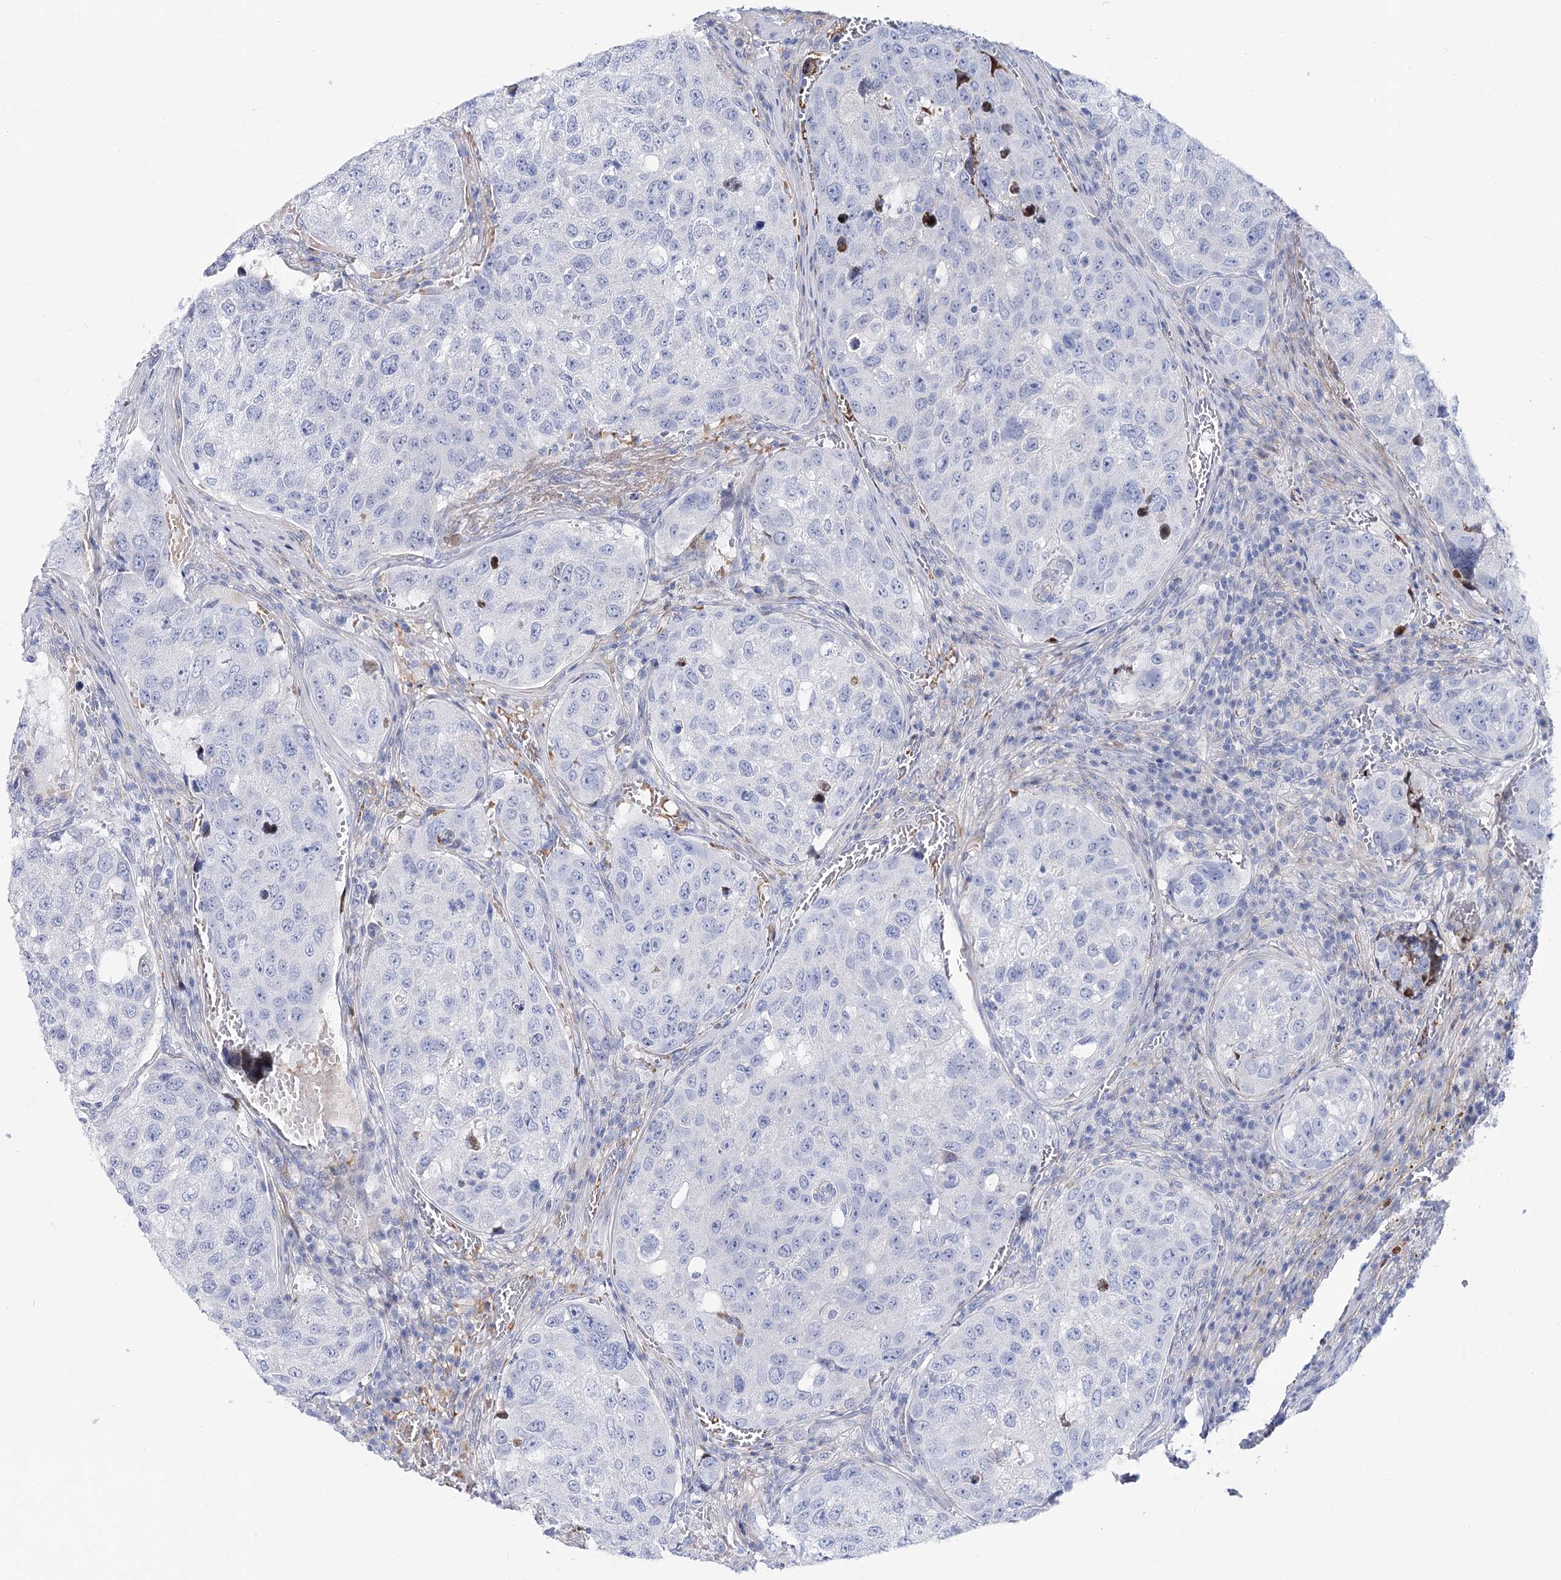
{"staining": {"intensity": "negative", "quantity": "none", "location": "none"}, "tissue": "urothelial cancer", "cell_type": "Tumor cells", "image_type": "cancer", "snomed": [{"axis": "morphology", "description": "Urothelial carcinoma, High grade"}, {"axis": "topography", "description": "Lymph node"}, {"axis": "topography", "description": "Urinary bladder"}], "caption": "Immunohistochemistry of urothelial carcinoma (high-grade) exhibits no positivity in tumor cells.", "gene": "ANKRD23", "patient": {"sex": "male", "age": 51}}